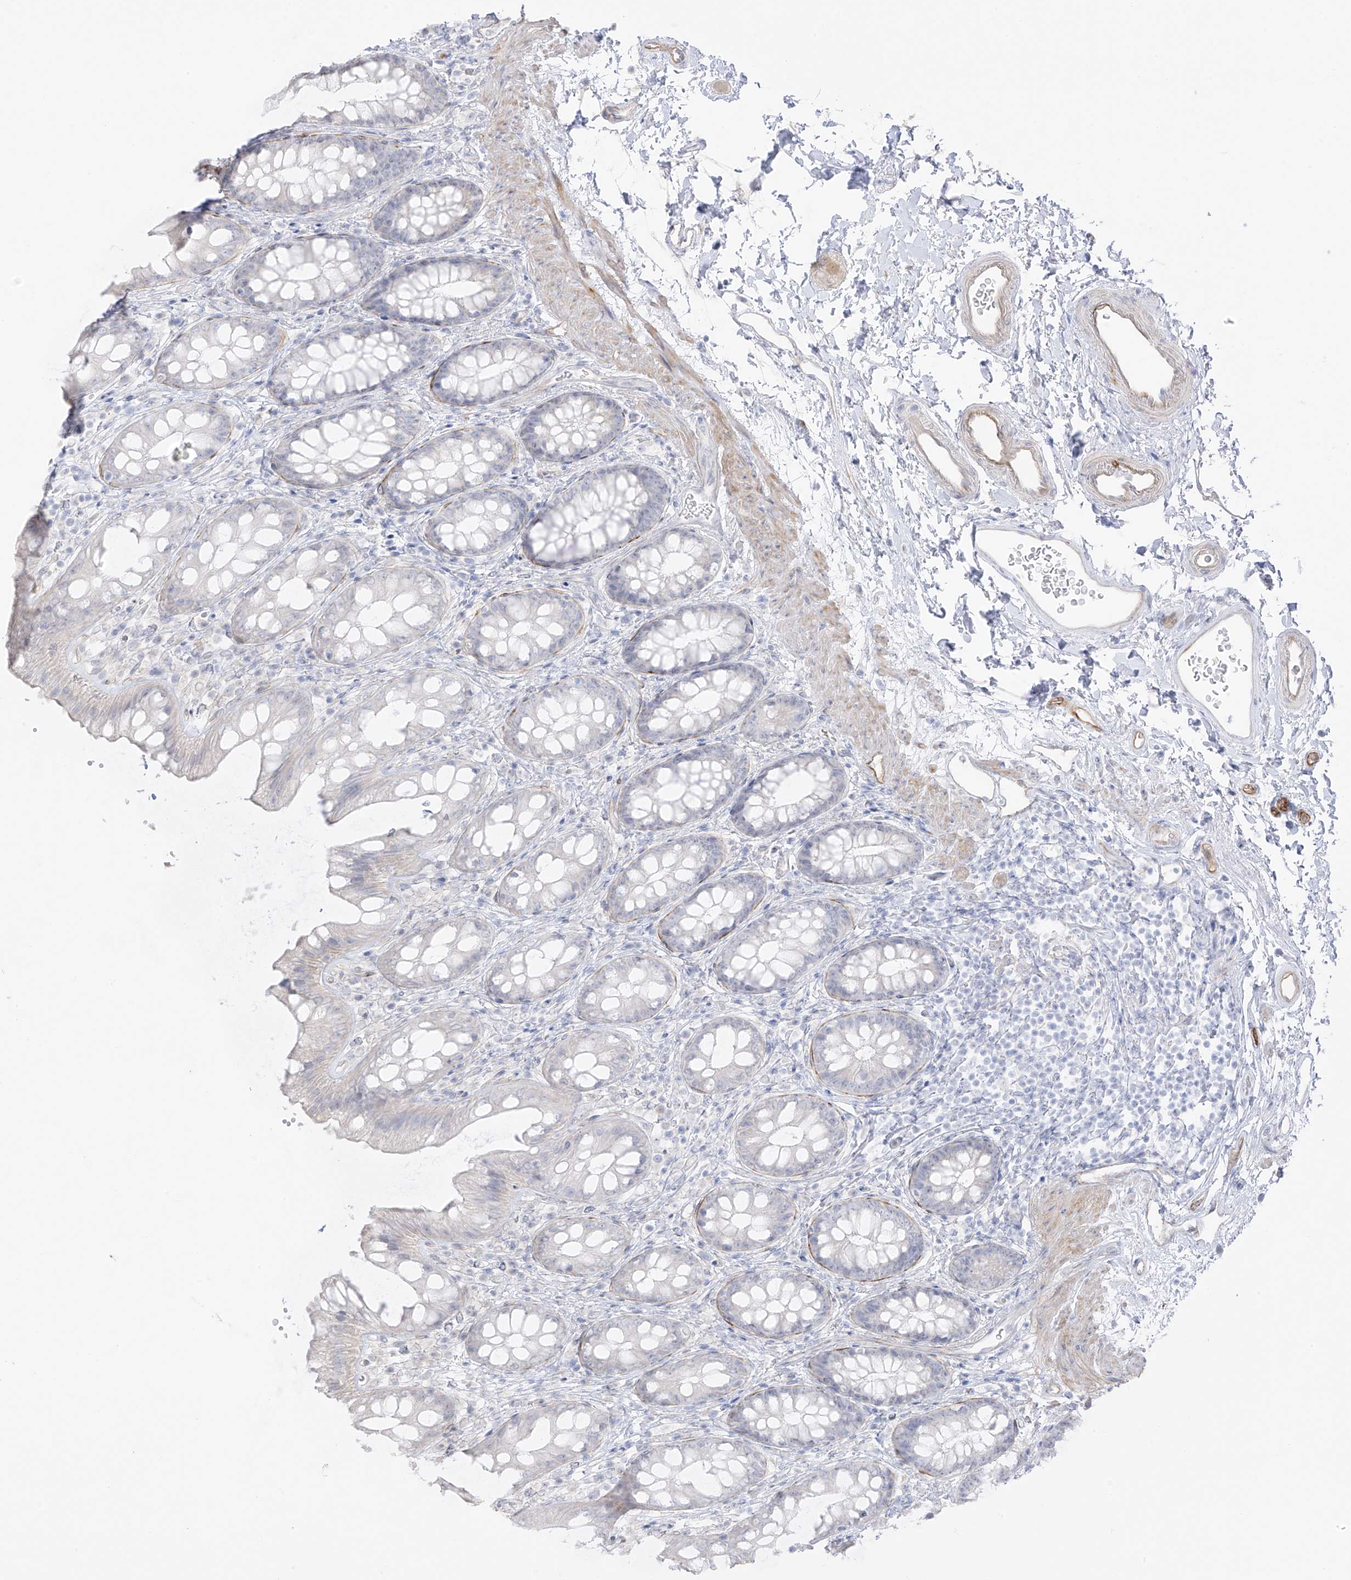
{"staining": {"intensity": "negative", "quantity": "none", "location": "none"}, "tissue": "rectum", "cell_type": "Glandular cells", "image_type": "normal", "snomed": [{"axis": "morphology", "description": "Normal tissue, NOS"}, {"axis": "topography", "description": "Rectum"}], "caption": "Rectum stained for a protein using immunohistochemistry (IHC) exhibits no positivity glandular cells.", "gene": "C11orf87", "patient": {"sex": "female", "age": 65}}